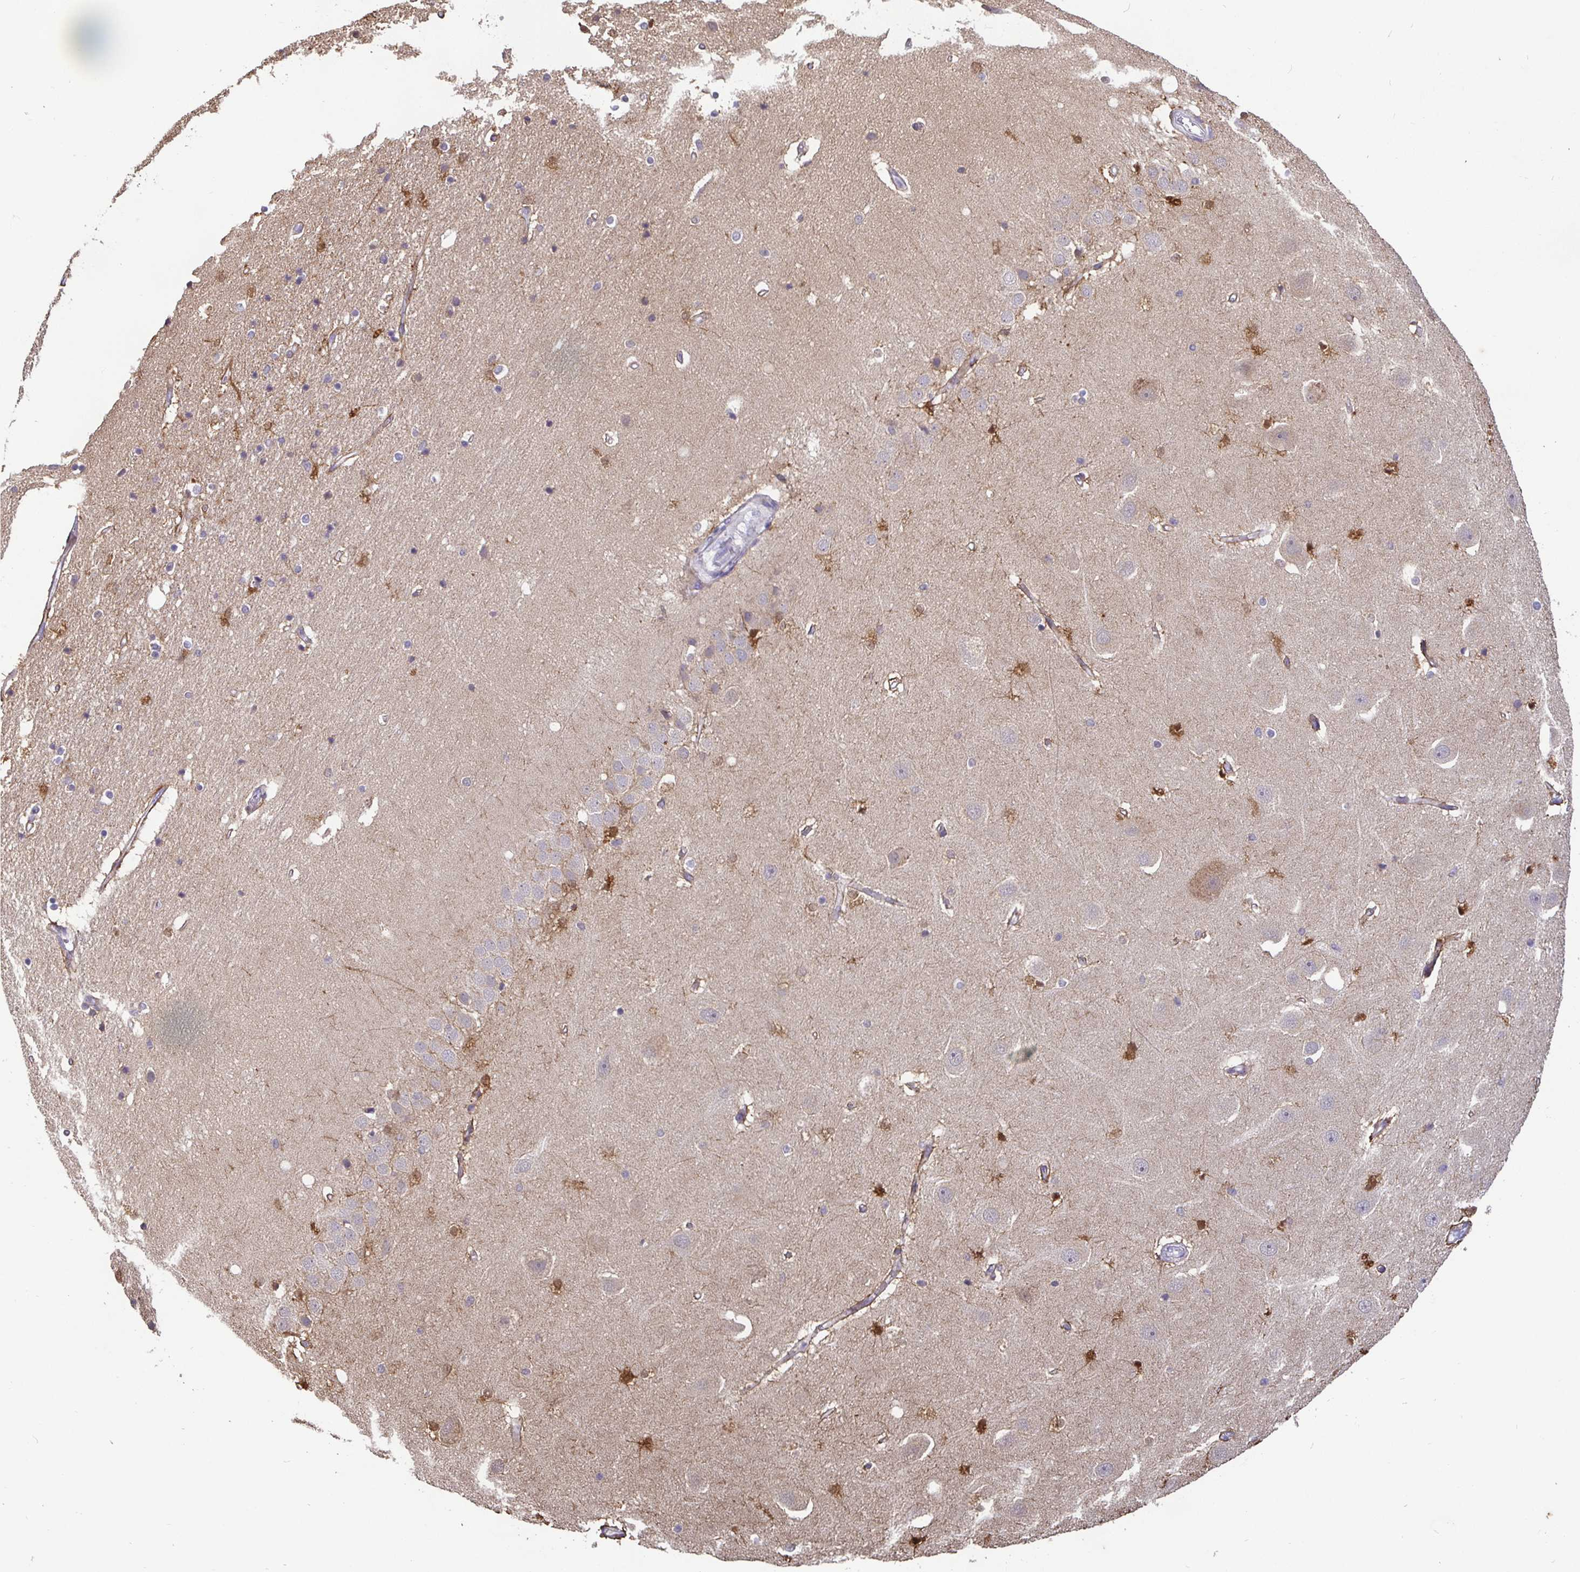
{"staining": {"intensity": "strong", "quantity": "<25%", "location": "cytoplasmic/membranous"}, "tissue": "hippocampus", "cell_type": "Glial cells", "image_type": "normal", "snomed": [{"axis": "morphology", "description": "Normal tissue, NOS"}, {"axis": "topography", "description": "Hippocampus"}], "caption": "Glial cells display medium levels of strong cytoplasmic/membranous staining in approximately <25% of cells in unremarkable hippocampus. The staining was performed using DAB to visualize the protein expression in brown, while the nuclei were stained in blue with hematoxylin (Magnification: 20x).", "gene": "SHISA4", "patient": {"sex": "male", "age": 63}}